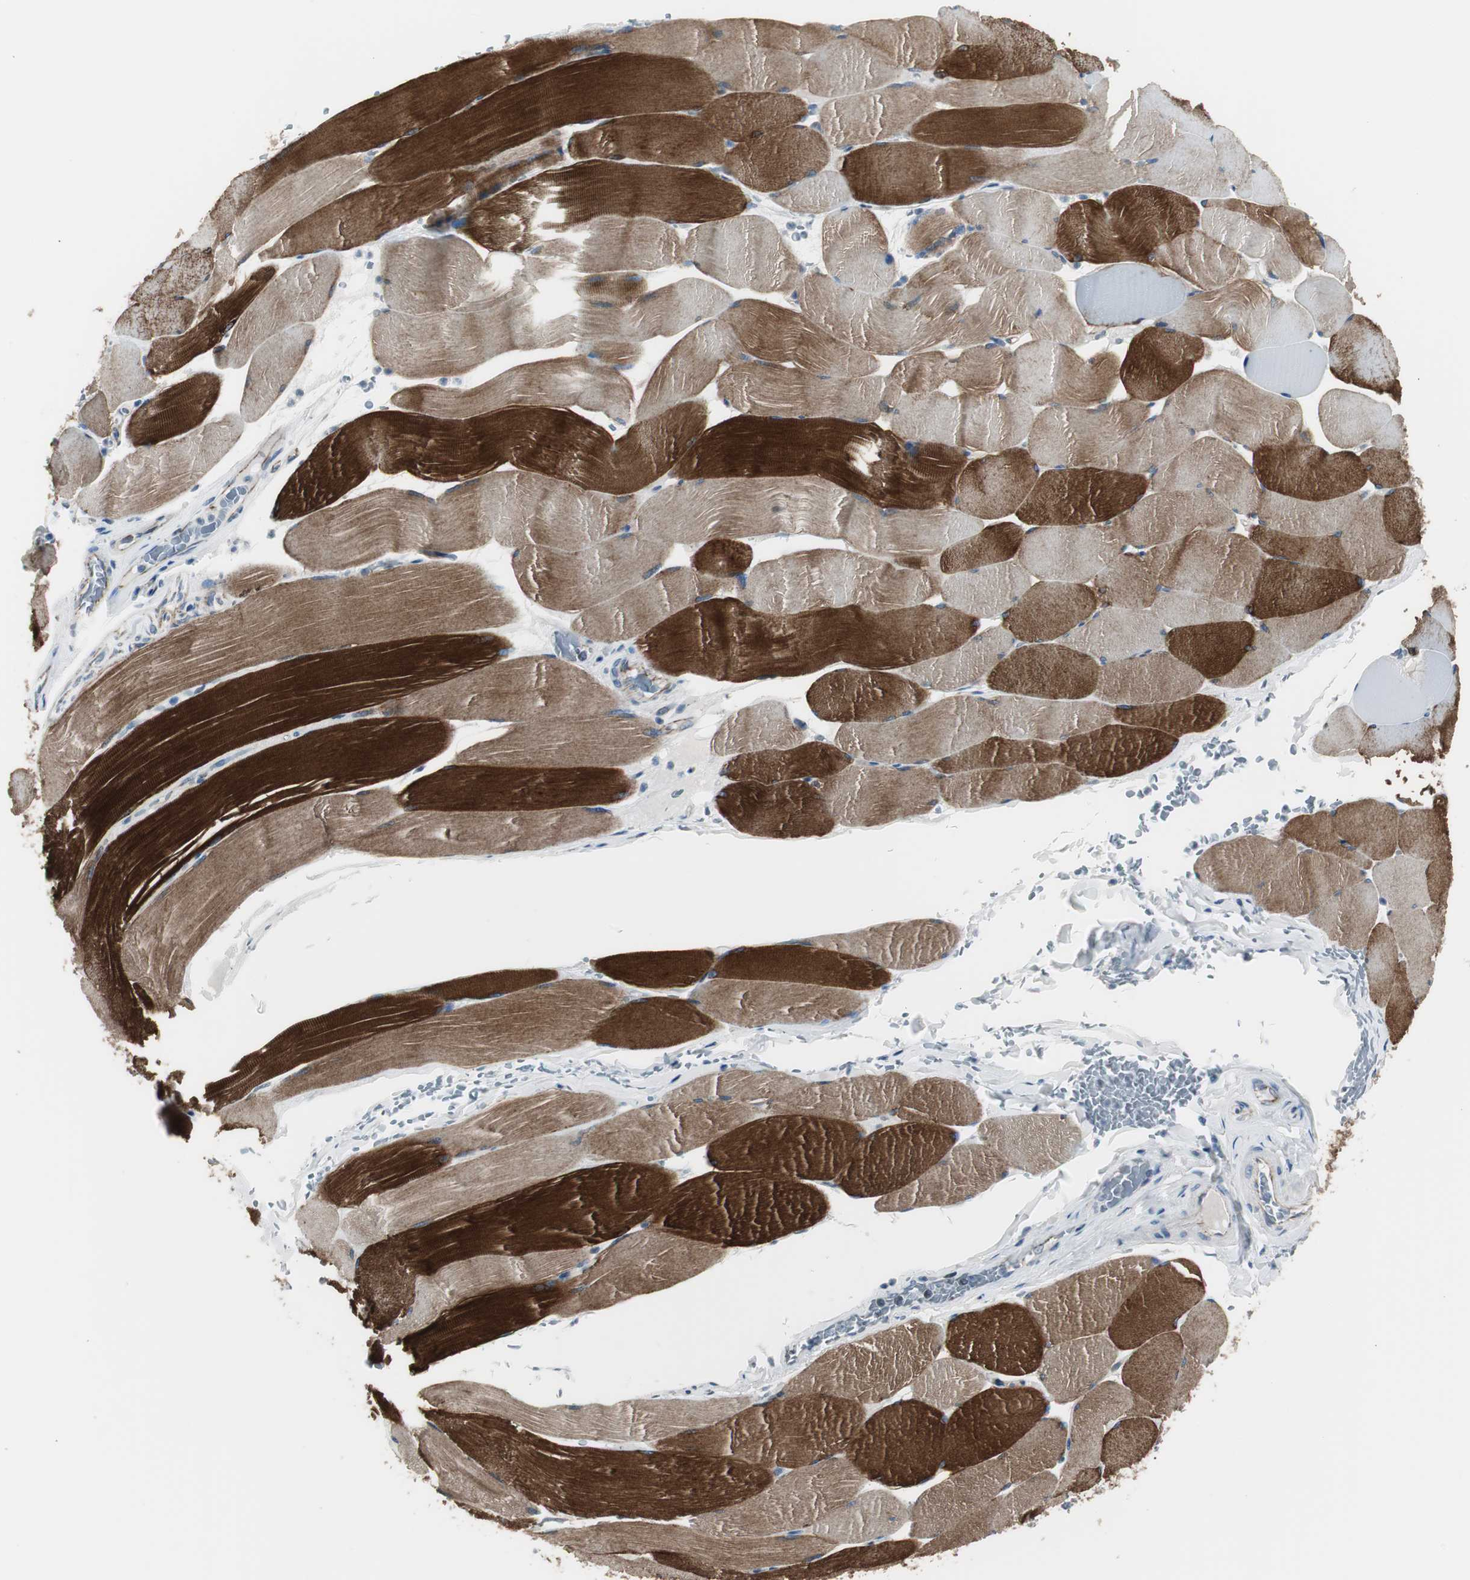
{"staining": {"intensity": "strong", "quantity": ">75%", "location": "cytoplasmic/membranous"}, "tissue": "skeletal muscle", "cell_type": "Myocytes", "image_type": "normal", "snomed": [{"axis": "morphology", "description": "Normal tissue, NOS"}, {"axis": "topography", "description": "Skeletal muscle"}], "caption": "The histopathology image exhibits a brown stain indicating the presence of a protein in the cytoplasmic/membranous of myocytes in skeletal muscle. (DAB IHC with brightfield microscopy, high magnification).", "gene": "STXBP4", "patient": {"sex": "male", "age": 62}}